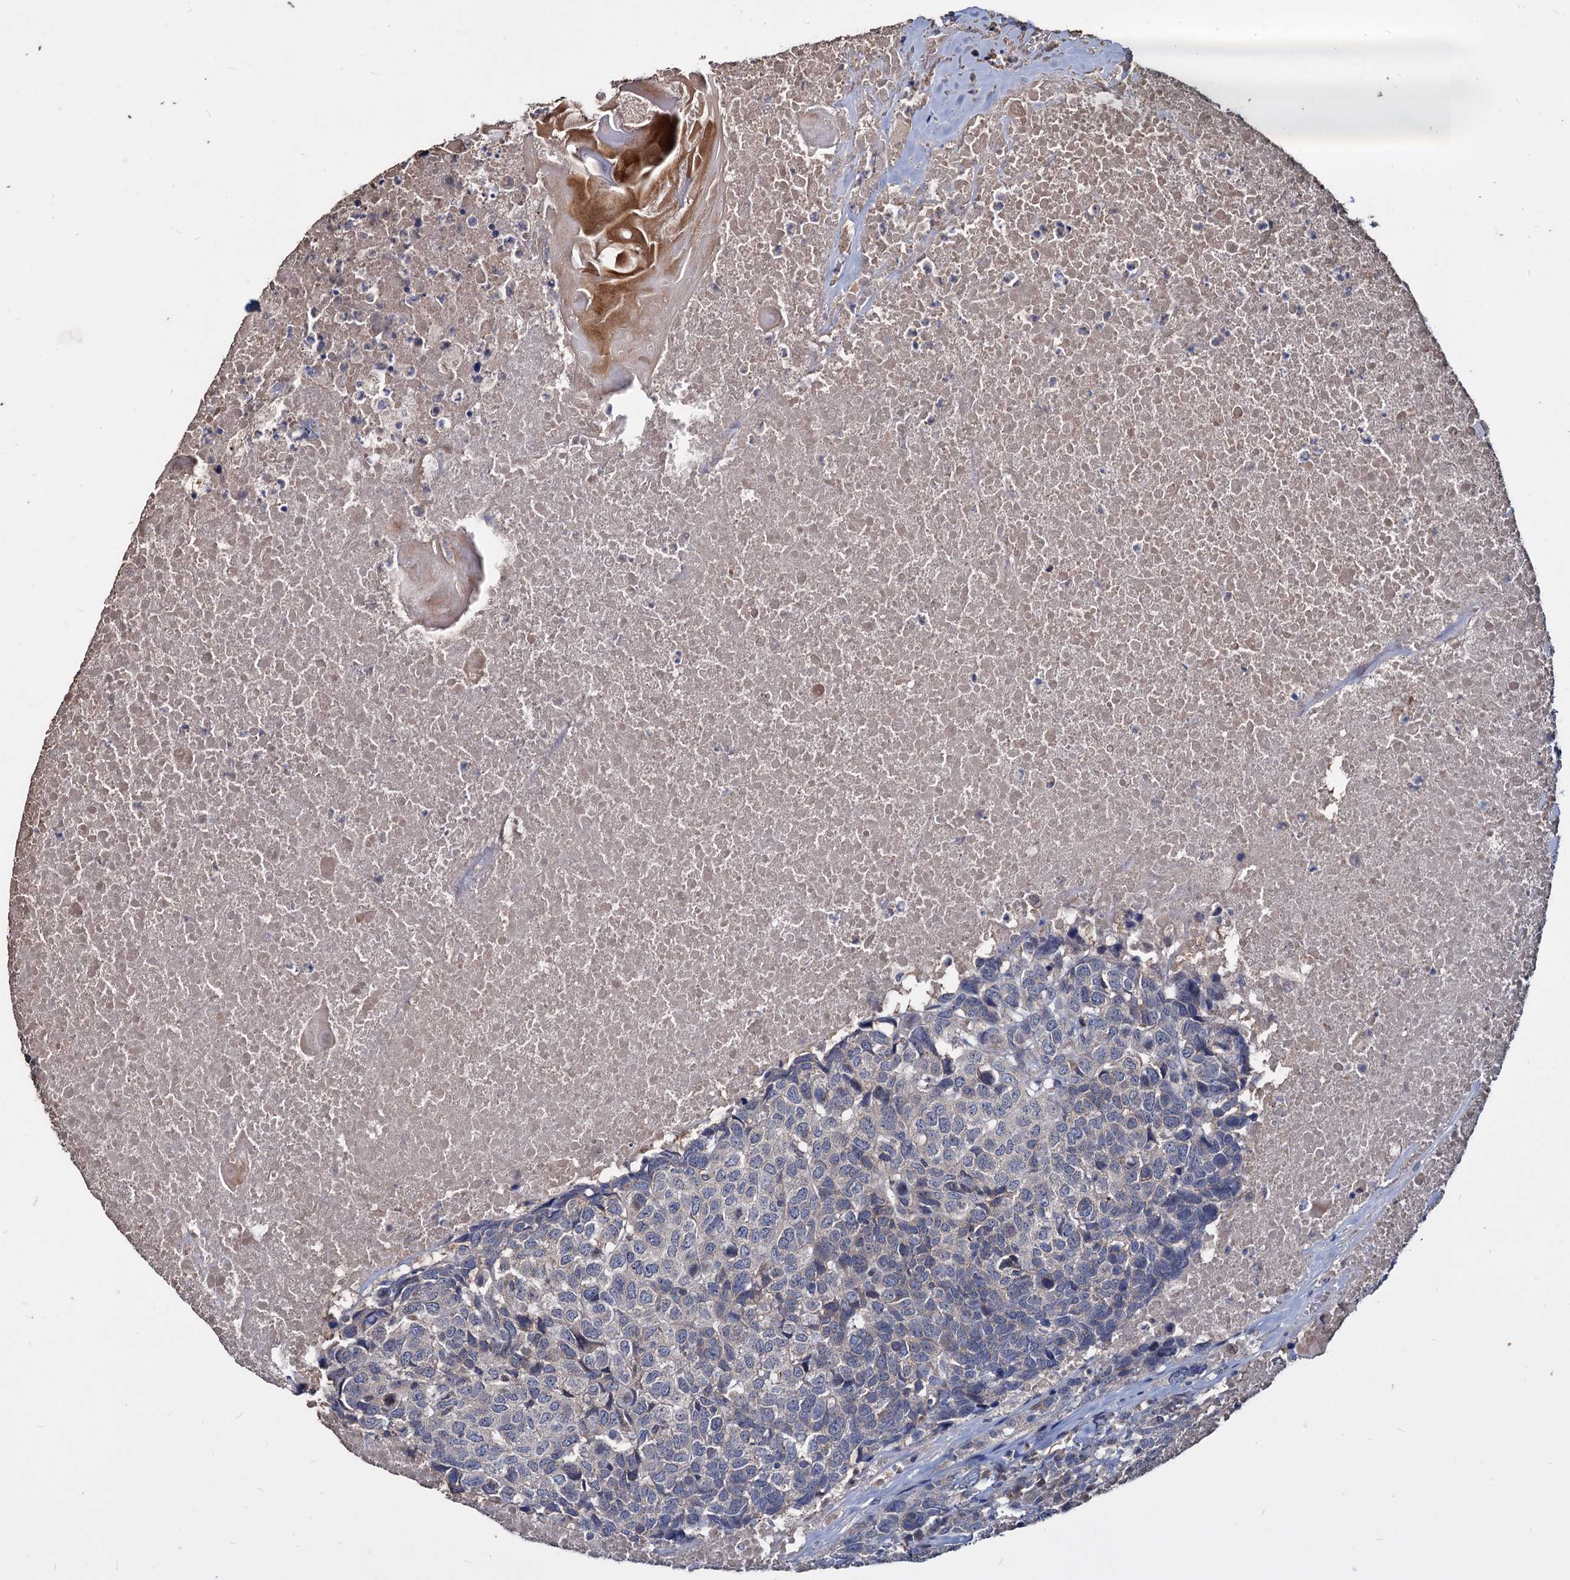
{"staining": {"intensity": "negative", "quantity": "none", "location": "none"}, "tissue": "head and neck cancer", "cell_type": "Tumor cells", "image_type": "cancer", "snomed": [{"axis": "morphology", "description": "Squamous cell carcinoma, NOS"}, {"axis": "topography", "description": "Head-Neck"}], "caption": "Tumor cells show no significant protein expression in head and neck cancer.", "gene": "DEPDC4", "patient": {"sex": "male", "age": 66}}